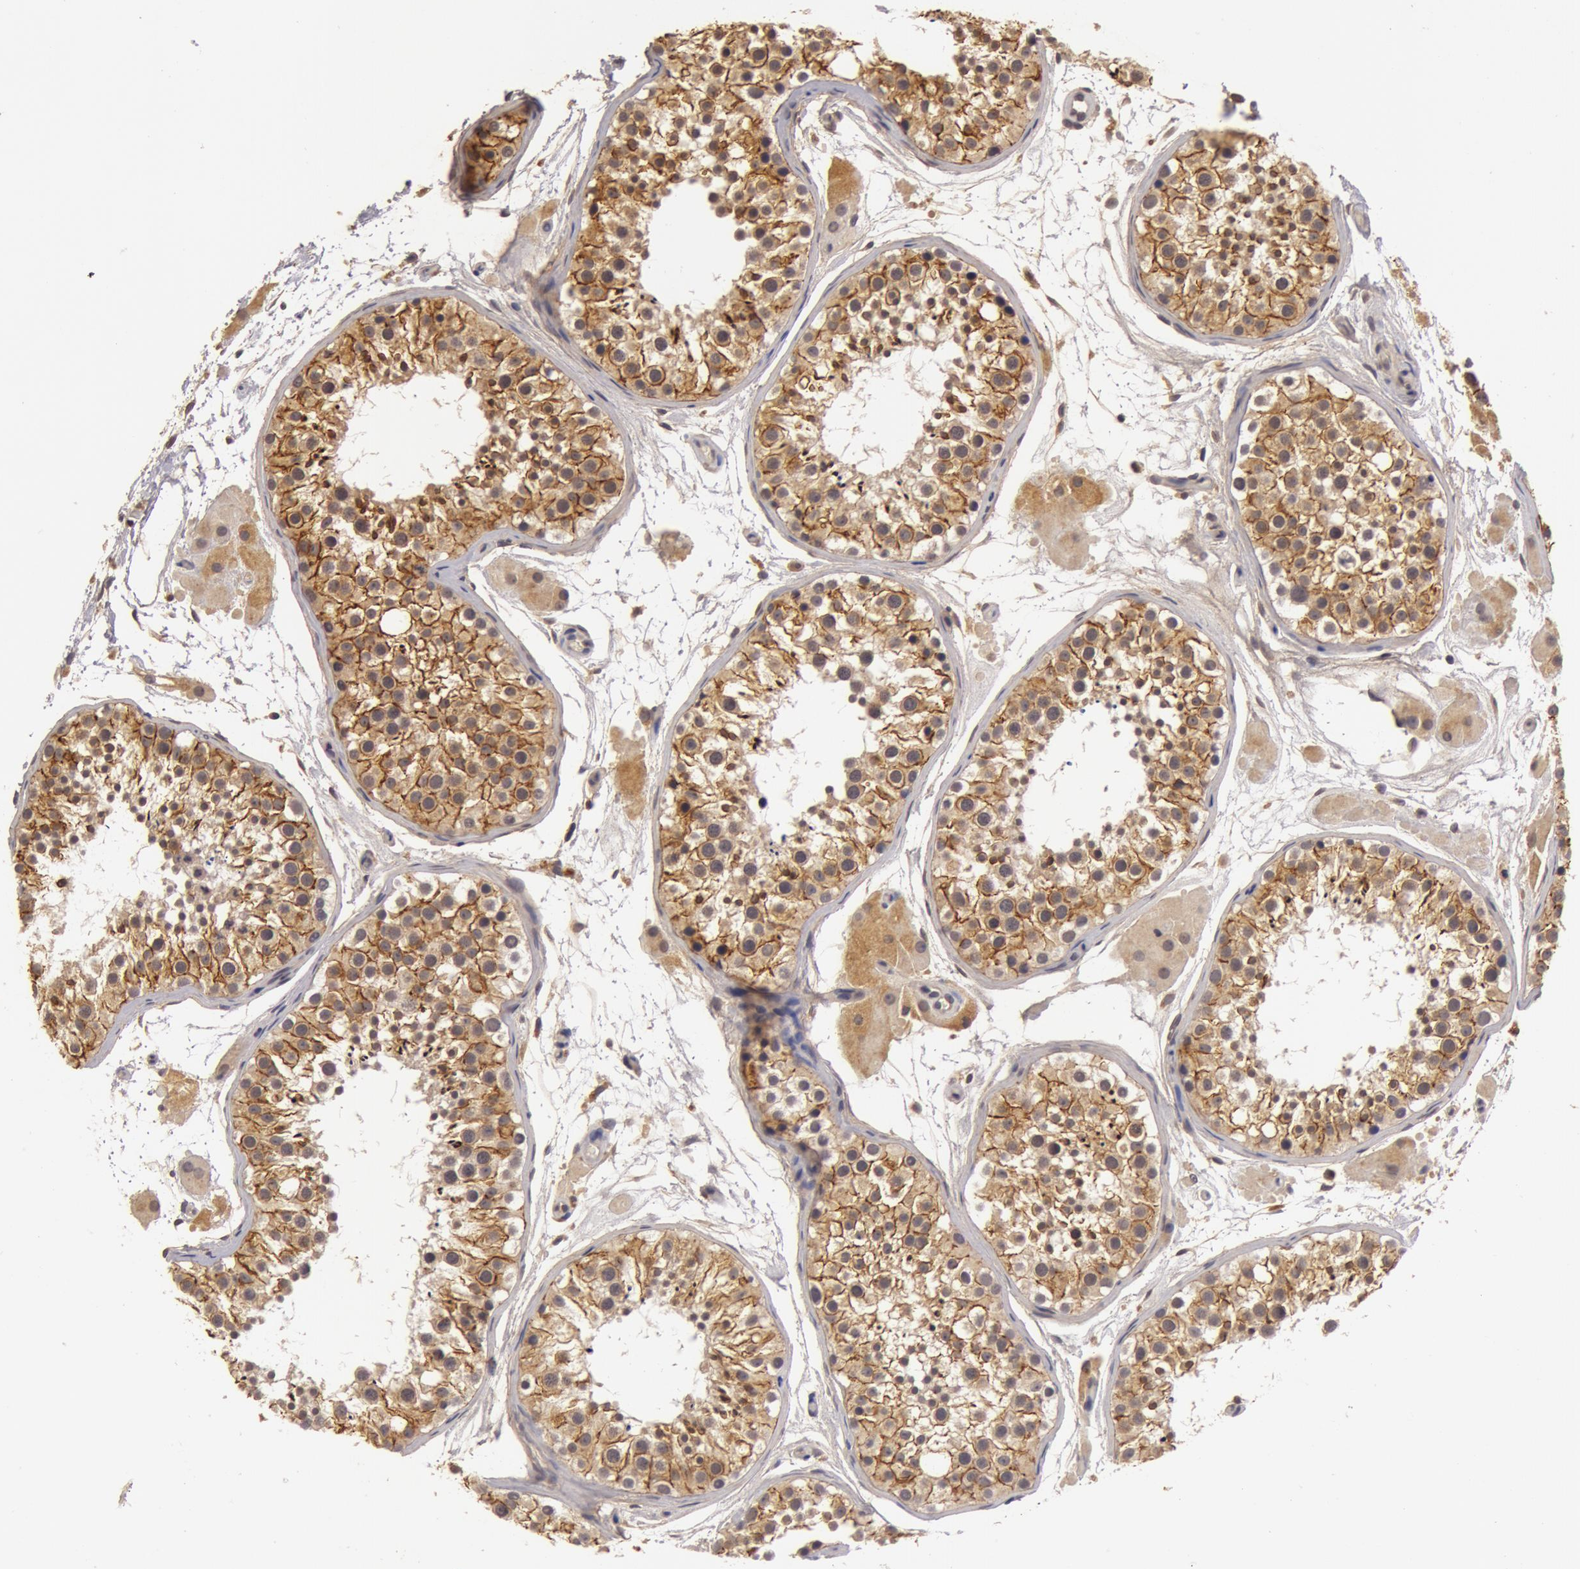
{"staining": {"intensity": "moderate", "quantity": ">75%", "location": "cytoplasmic/membranous"}, "tissue": "testis", "cell_type": "Cells in seminiferous ducts", "image_type": "normal", "snomed": [{"axis": "morphology", "description": "Normal tissue, NOS"}, {"axis": "topography", "description": "Testis"}], "caption": "A medium amount of moderate cytoplasmic/membranous positivity is present in approximately >75% of cells in seminiferous ducts in normal testis.", "gene": "BCHE", "patient": {"sex": "male", "age": 29}}